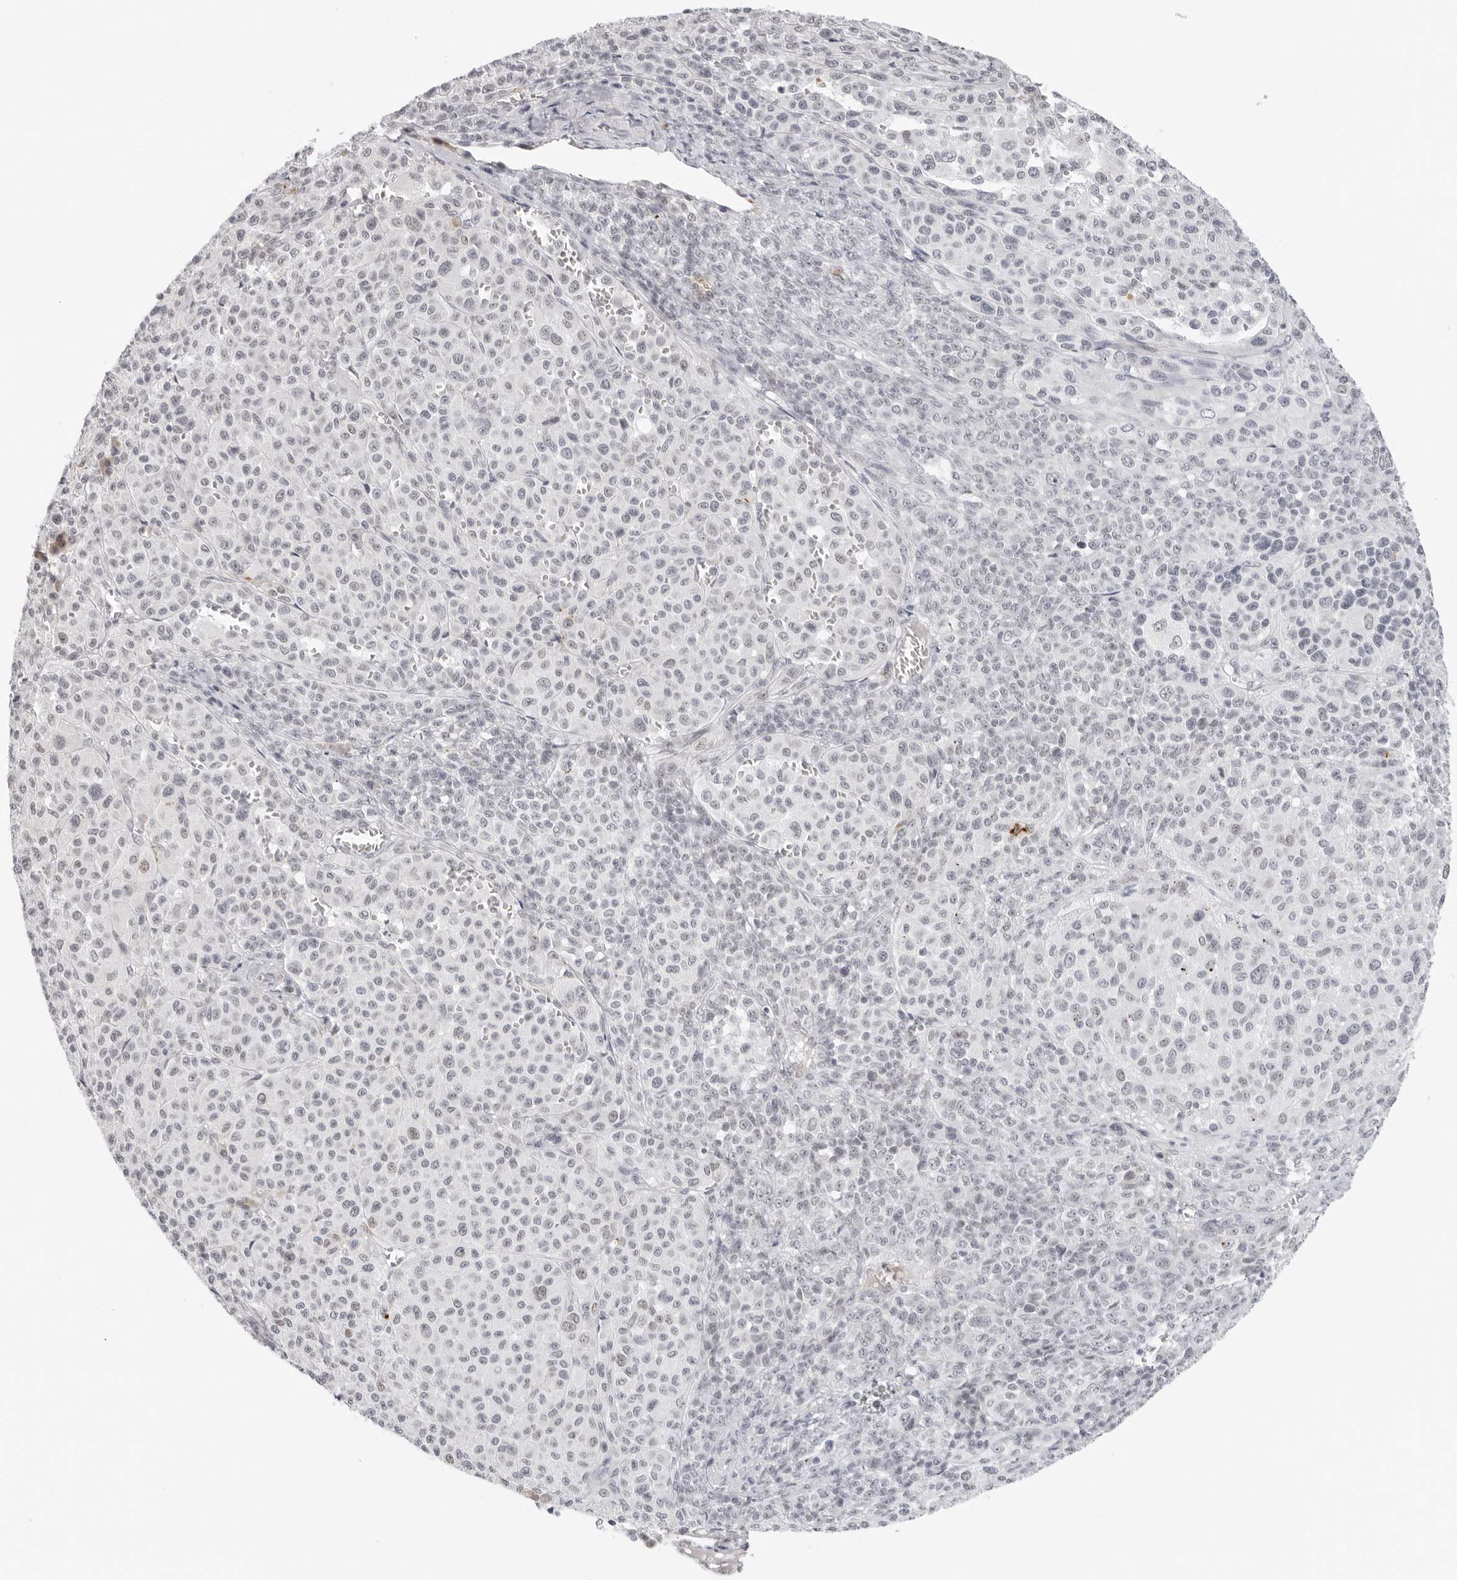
{"staining": {"intensity": "negative", "quantity": "none", "location": "none"}, "tissue": "melanoma", "cell_type": "Tumor cells", "image_type": "cancer", "snomed": [{"axis": "morphology", "description": "Malignant melanoma, Metastatic site"}, {"axis": "topography", "description": "Skin"}], "caption": "Malignant melanoma (metastatic site) stained for a protein using immunohistochemistry demonstrates no positivity tumor cells.", "gene": "MSH6", "patient": {"sex": "female", "age": 74}}